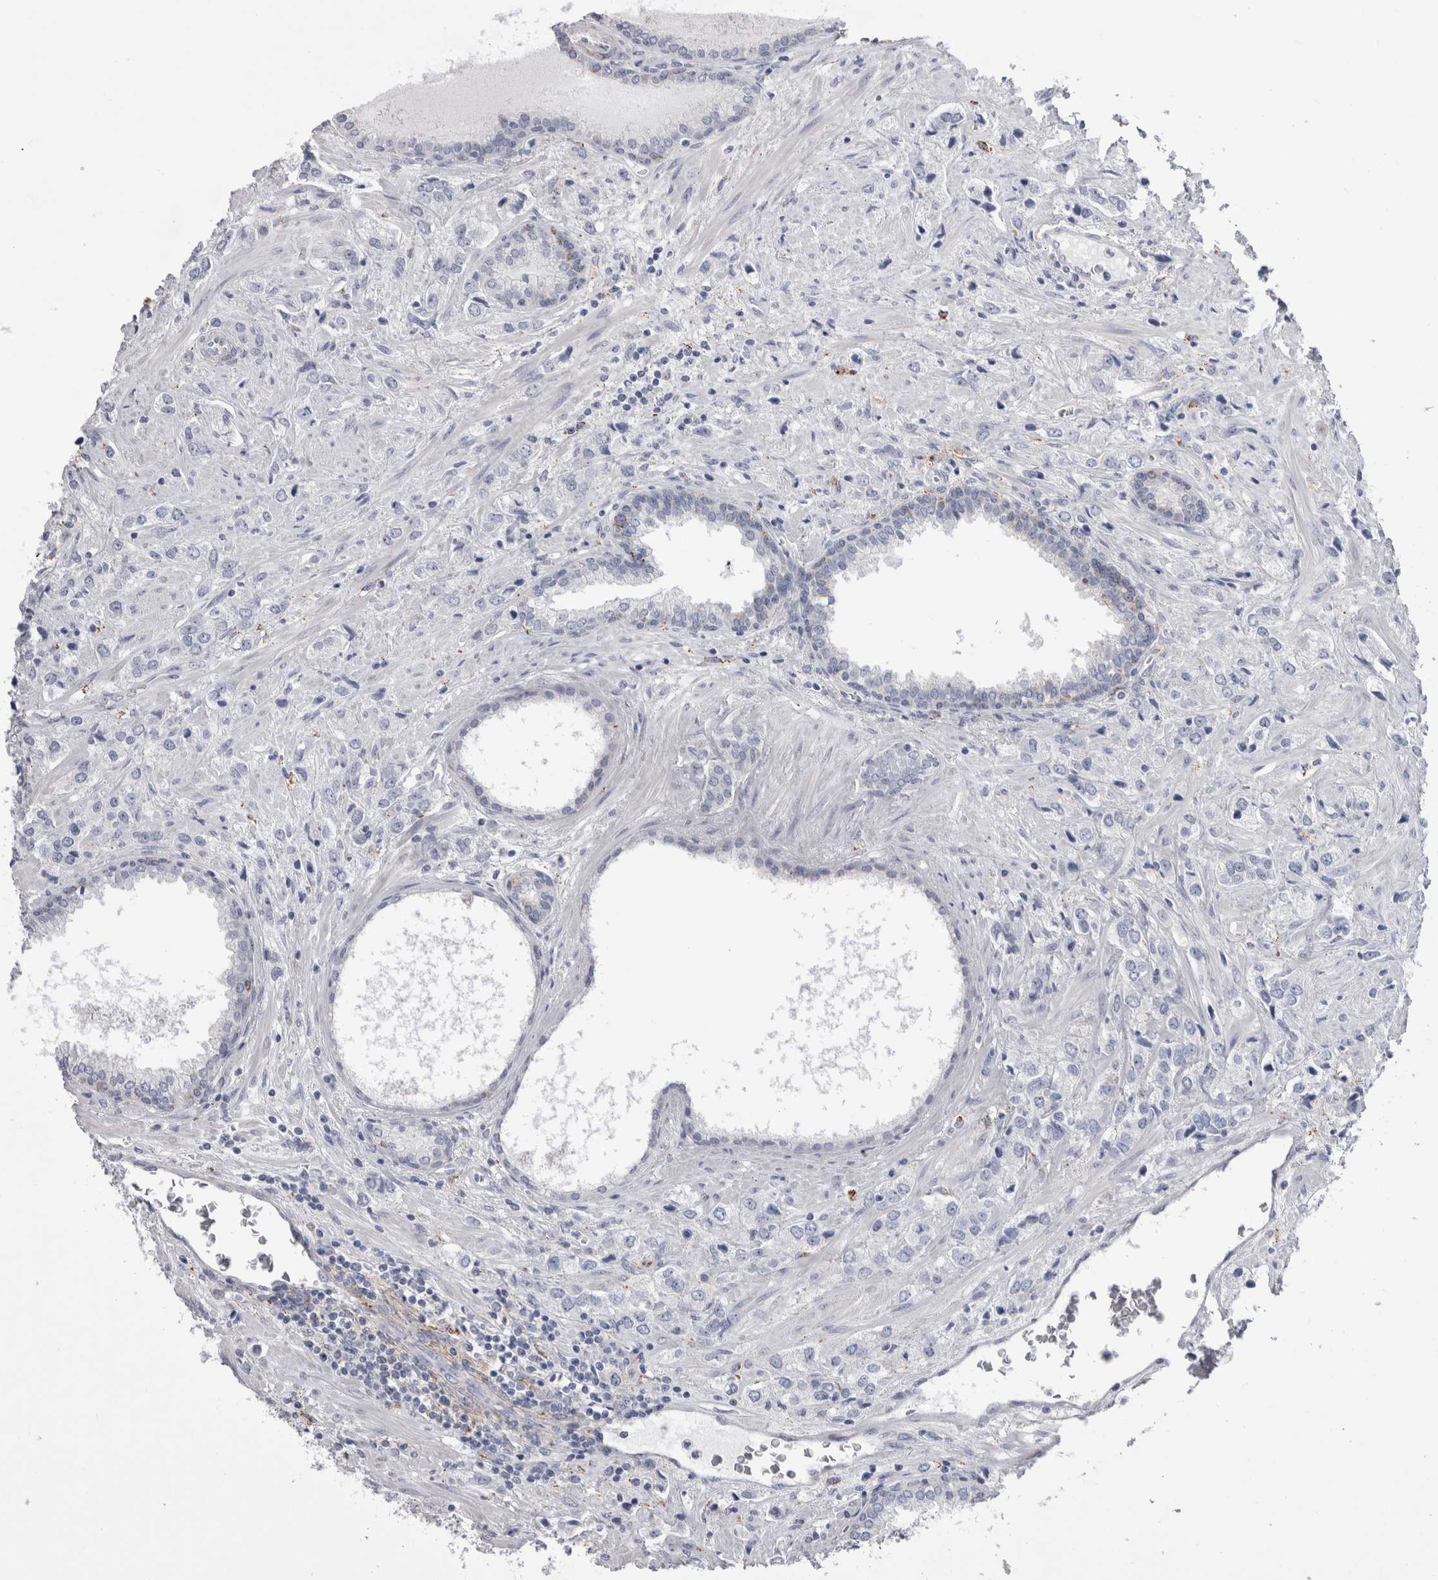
{"staining": {"intensity": "negative", "quantity": "none", "location": "none"}, "tissue": "prostate cancer", "cell_type": "Tumor cells", "image_type": "cancer", "snomed": [{"axis": "morphology", "description": "Adenocarcinoma, High grade"}, {"axis": "topography", "description": "Prostate"}], "caption": "Immunohistochemistry (IHC) histopathology image of neoplastic tissue: prostate cancer stained with DAB exhibits no significant protein positivity in tumor cells. The staining was performed using DAB to visualize the protein expression in brown, while the nuclei were stained in blue with hematoxylin (Magnification: 20x).", "gene": "GATM", "patient": {"sex": "male", "age": 66}}